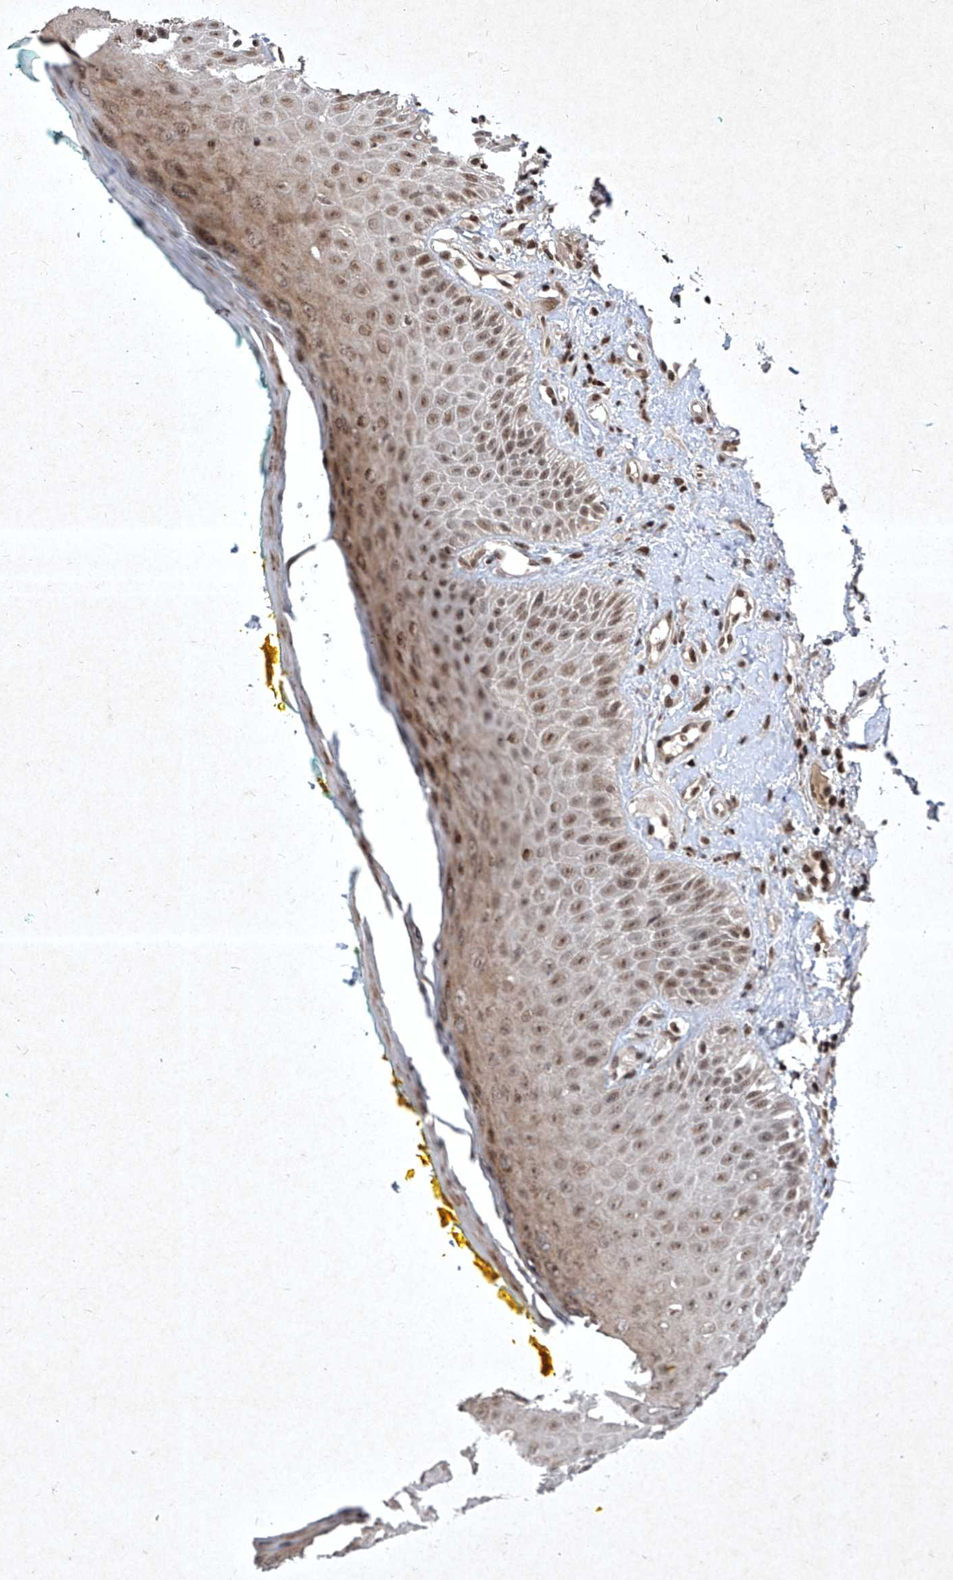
{"staining": {"intensity": "strong", "quantity": "25%-75%", "location": "cytoplasmic/membranous,nuclear"}, "tissue": "oral mucosa", "cell_type": "Squamous epithelial cells", "image_type": "normal", "snomed": [{"axis": "morphology", "description": "Normal tissue, NOS"}, {"axis": "topography", "description": "Oral tissue"}], "caption": "Strong cytoplasmic/membranous,nuclear expression for a protein is present in about 25%-75% of squamous epithelial cells of unremarkable oral mucosa using immunohistochemistry.", "gene": "IRF2", "patient": {"sex": "female", "age": 70}}